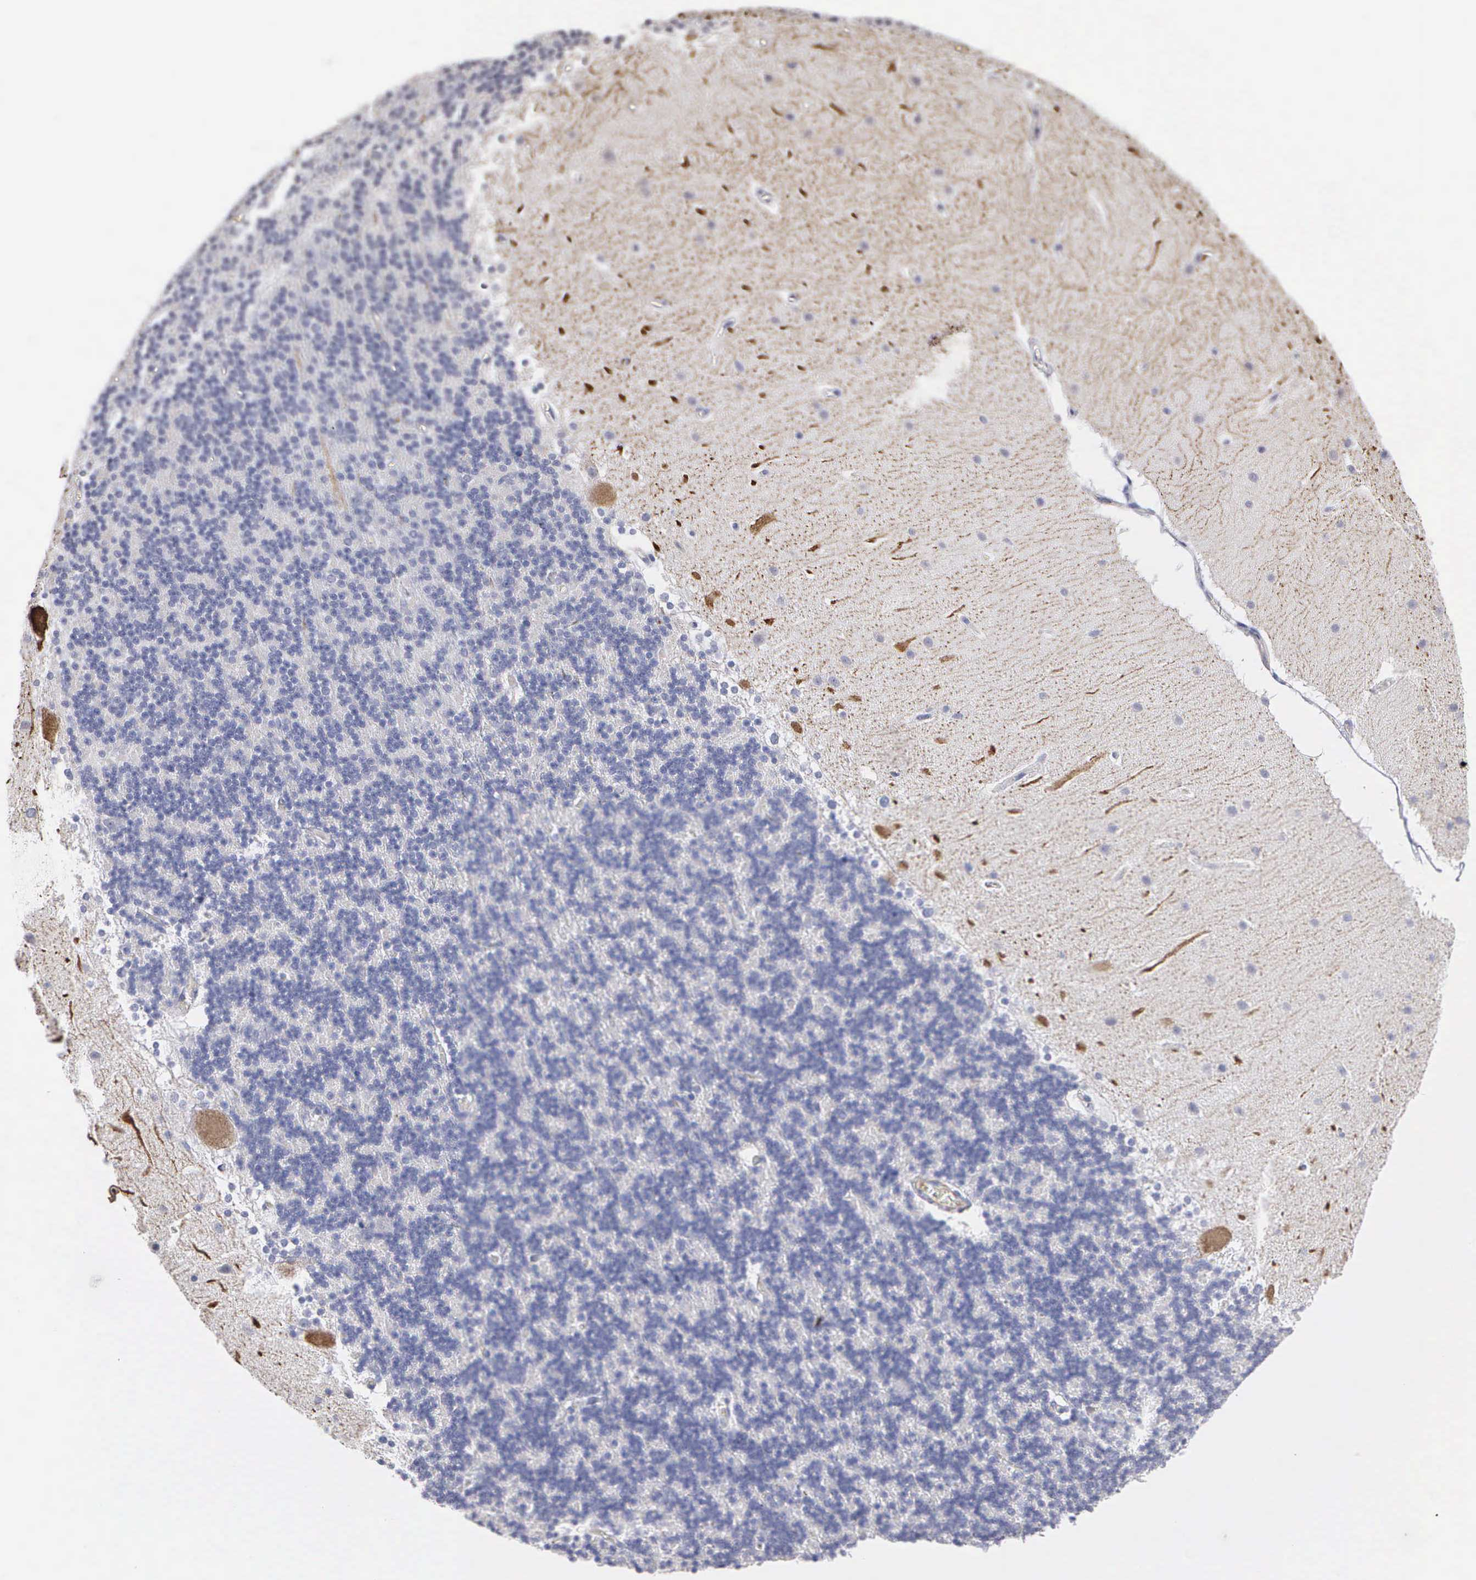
{"staining": {"intensity": "negative", "quantity": "none", "location": "none"}, "tissue": "cerebellum", "cell_type": "Cells in granular layer", "image_type": "normal", "snomed": [{"axis": "morphology", "description": "Normal tissue, NOS"}, {"axis": "topography", "description": "Cerebellum"}], "caption": "Immunohistochemistry (IHC) of unremarkable human cerebellum displays no positivity in cells in granular layer.", "gene": "ELFN2", "patient": {"sex": "female", "age": 19}}